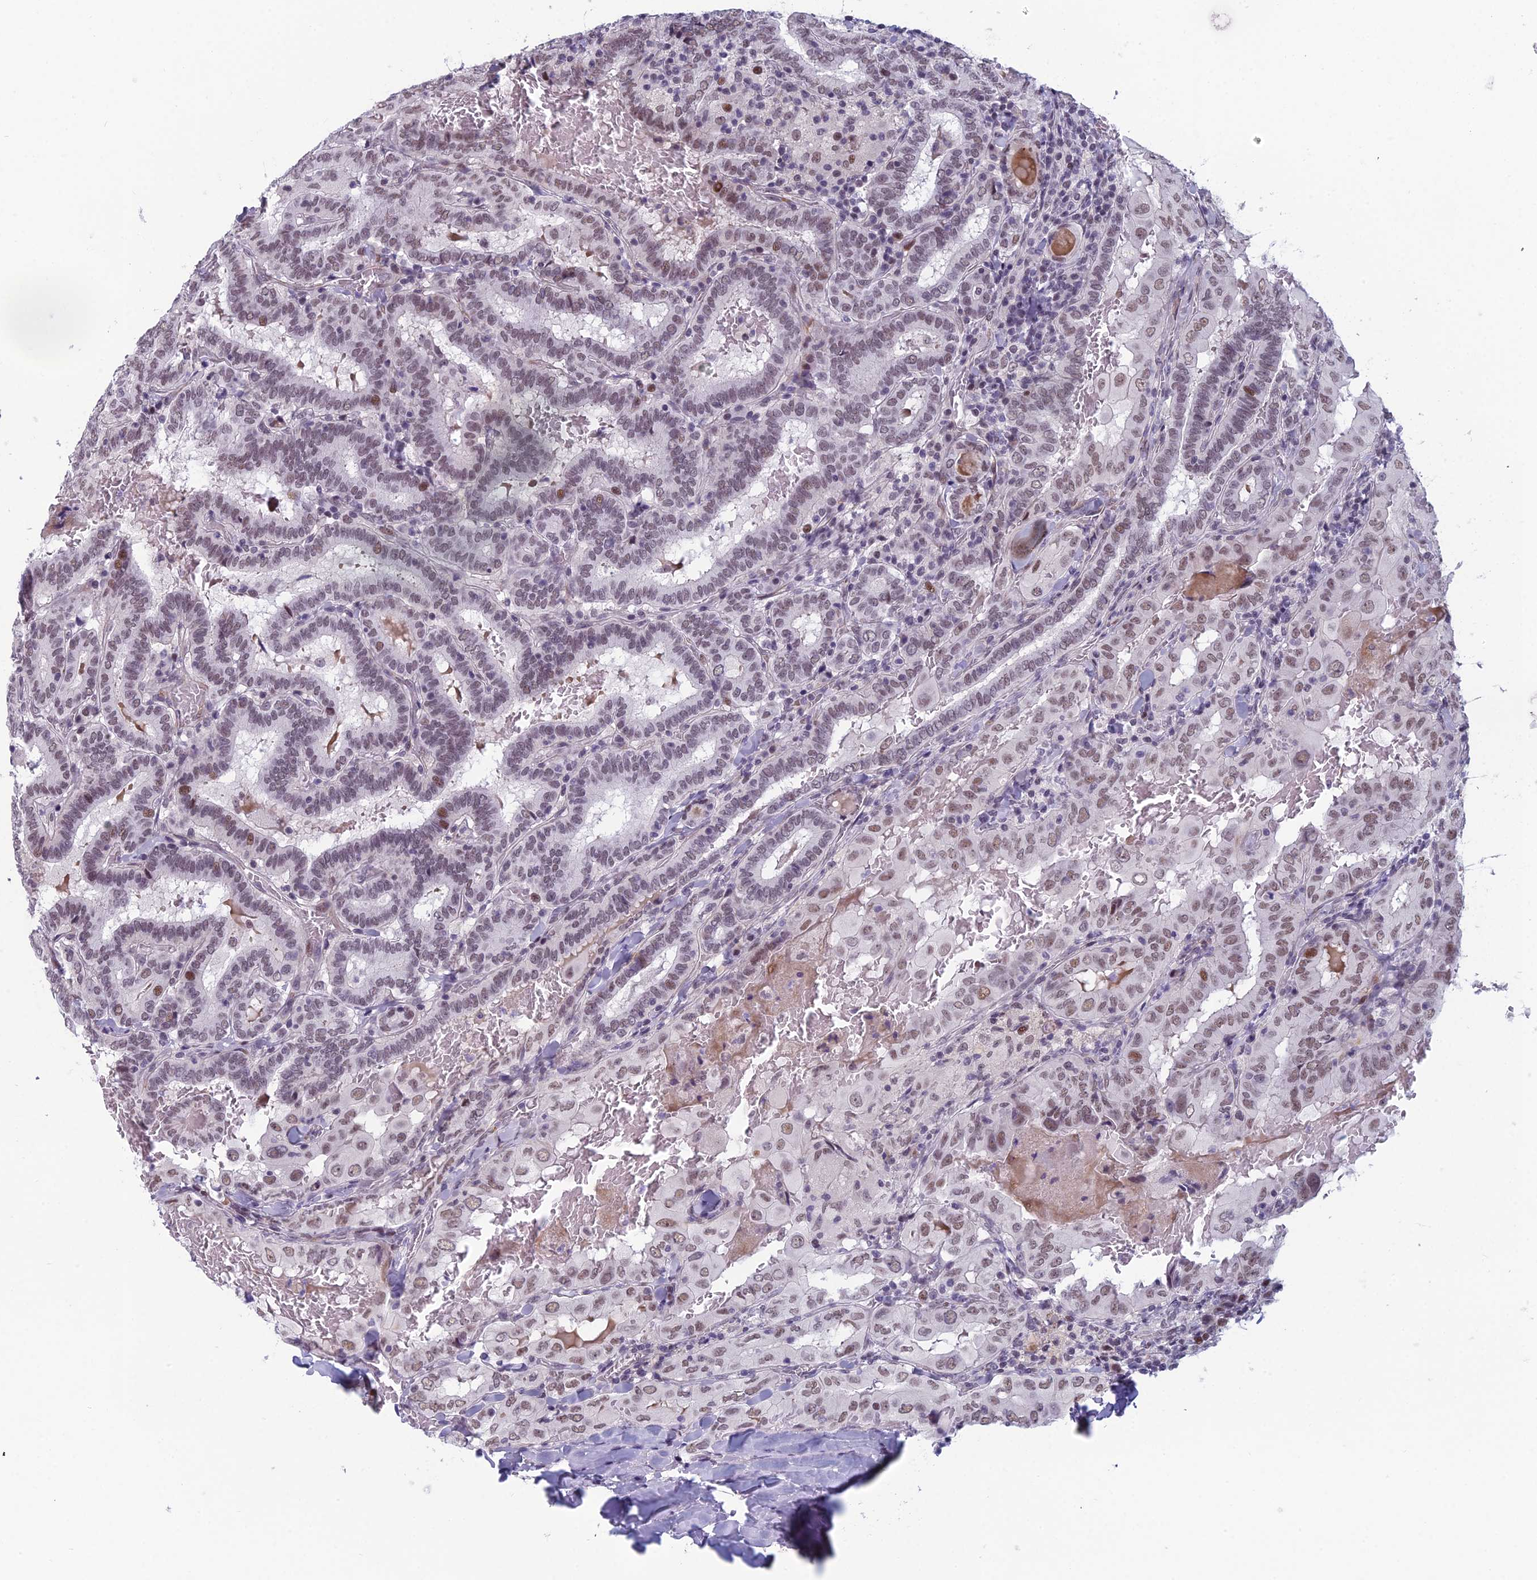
{"staining": {"intensity": "moderate", "quantity": "<25%", "location": "nuclear"}, "tissue": "thyroid cancer", "cell_type": "Tumor cells", "image_type": "cancer", "snomed": [{"axis": "morphology", "description": "Papillary adenocarcinoma, NOS"}, {"axis": "topography", "description": "Thyroid gland"}], "caption": "An immunohistochemistry (IHC) histopathology image of neoplastic tissue is shown. Protein staining in brown labels moderate nuclear positivity in thyroid papillary adenocarcinoma within tumor cells. Using DAB (3,3'-diaminobenzidine) (brown) and hematoxylin (blue) stains, captured at high magnification using brightfield microscopy.", "gene": "RGS17", "patient": {"sex": "female", "age": 72}}